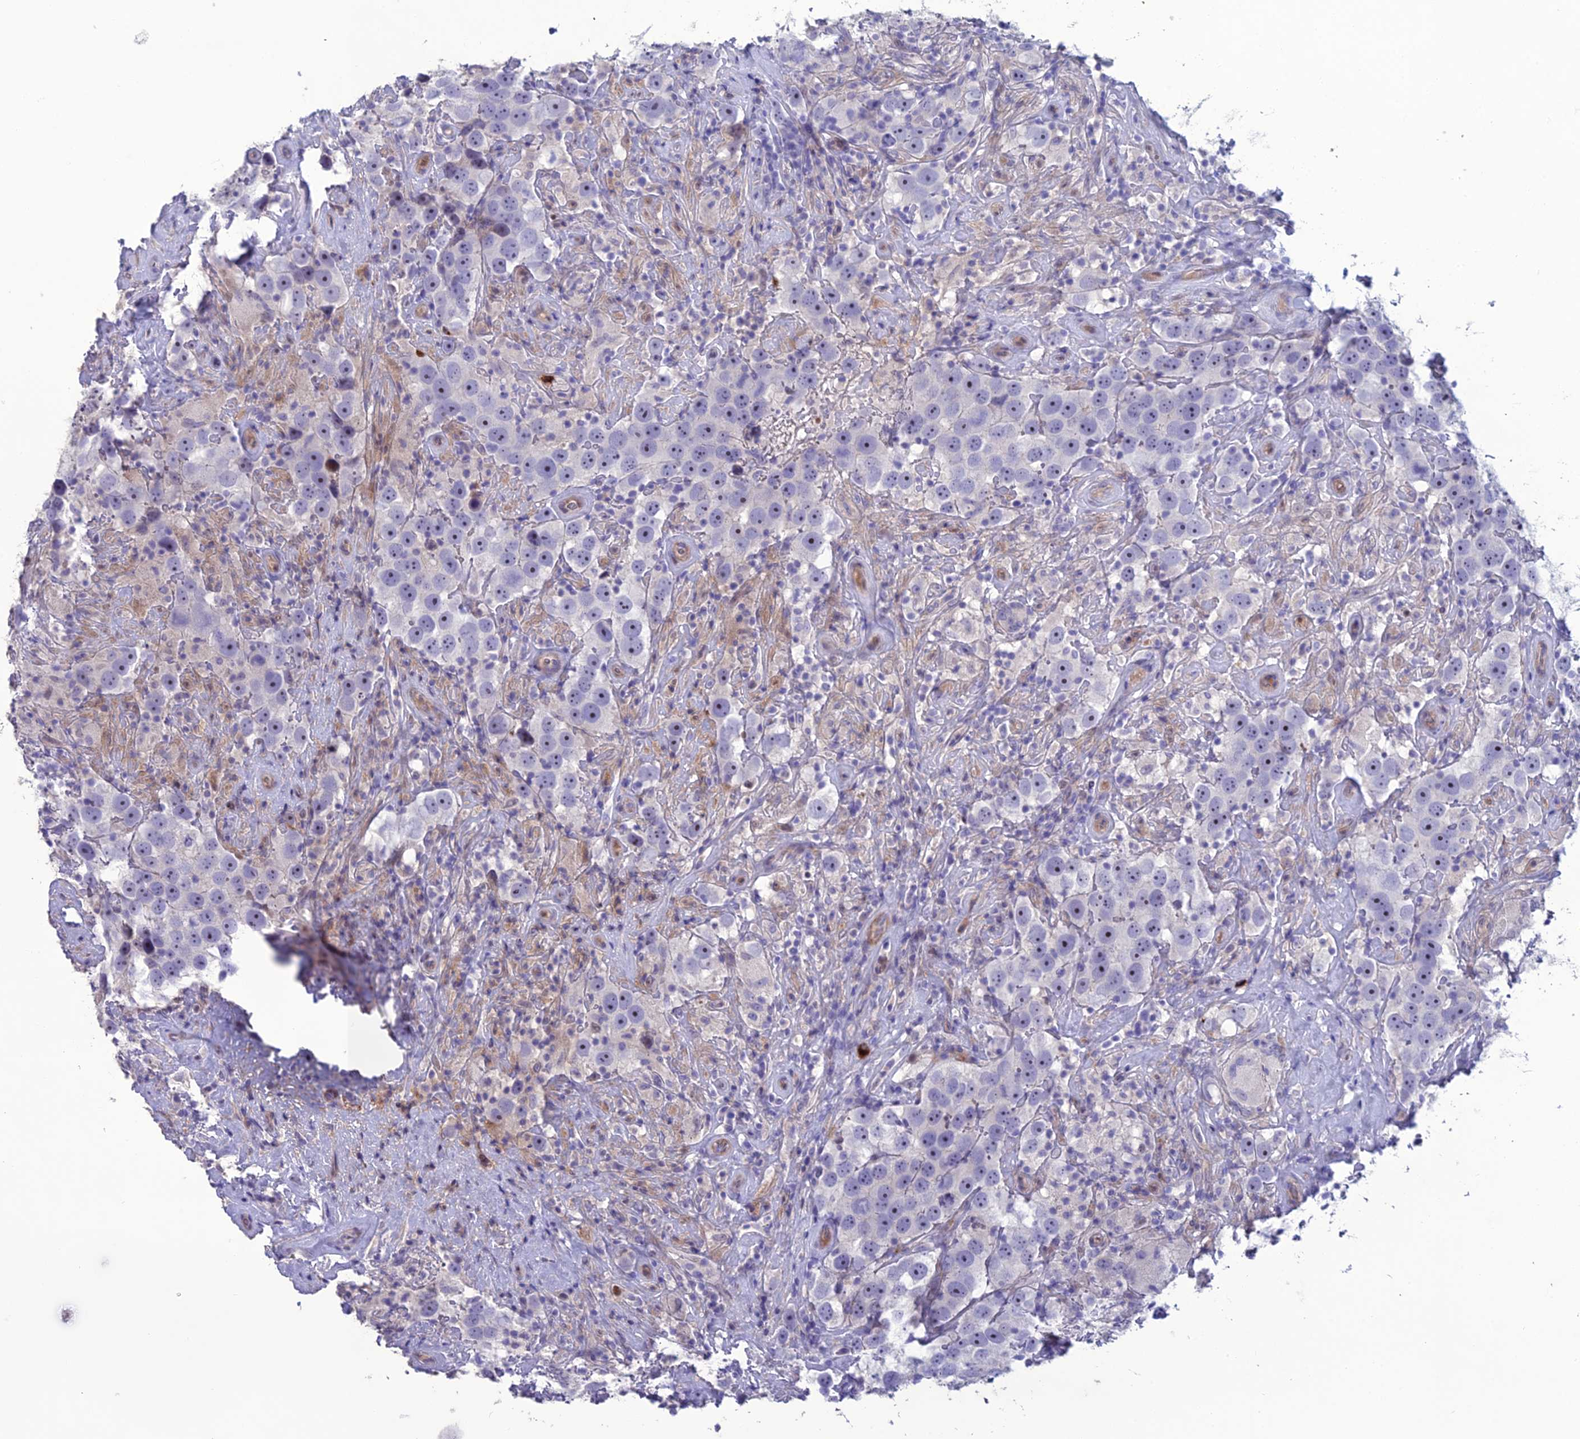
{"staining": {"intensity": "negative", "quantity": "none", "location": "none"}, "tissue": "testis cancer", "cell_type": "Tumor cells", "image_type": "cancer", "snomed": [{"axis": "morphology", "description": "Seminoma, NOS"}, {"axis": "topography", "description": "Testis"}], "caption": "Testis cancer (seminoma) was stained to show a protein in brown. There is no significant staining in tumor cells. (DAB (3,3'-diaminobenzidine) immunohistochemistry visualized using brightfield microscopy, high magnification).", "gene": "OR56B1", "patient": {"sex": "male", "age": 49}}